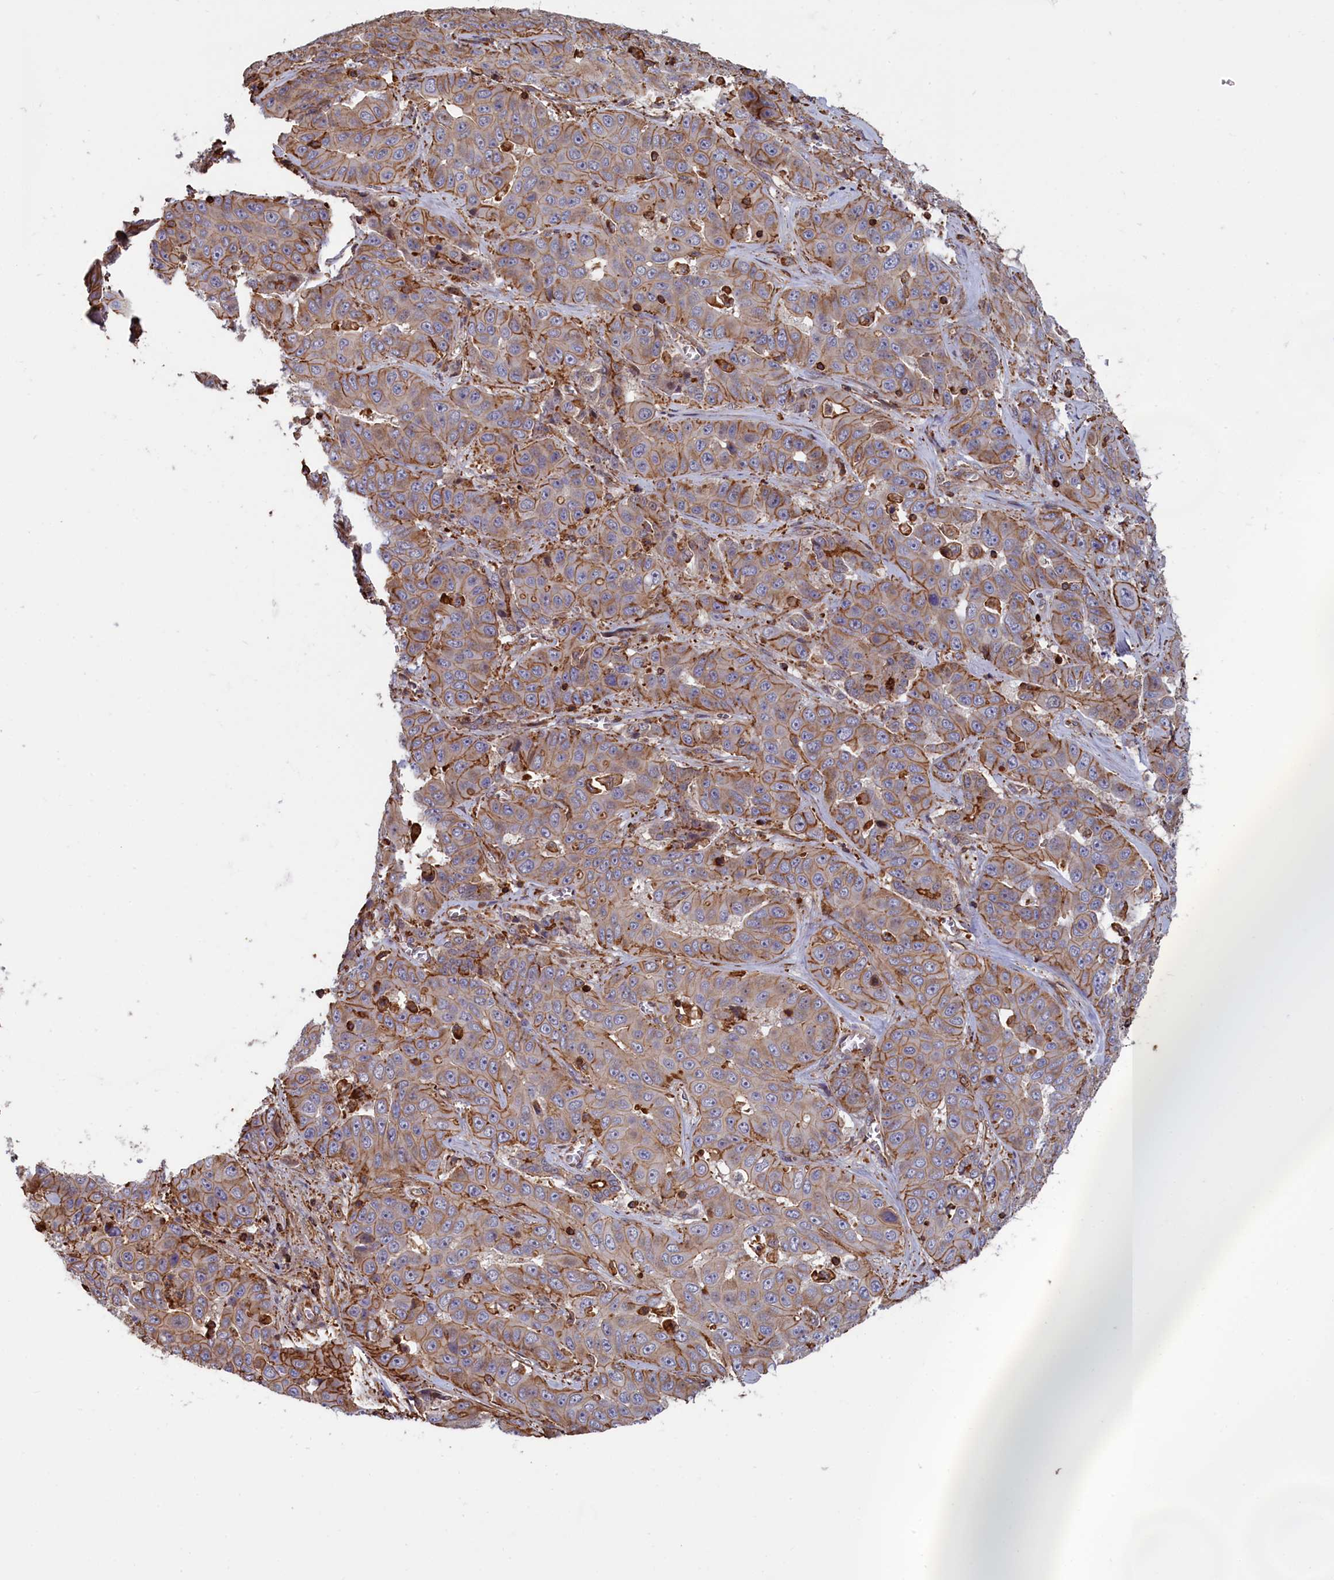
{"staining": {"intensity": "moderate", "quantity": "25%-75%", "location": "cytoplasmic/membranous"}, "tissue": "liver cancer", "cell_type": "Tumor cells", "image_type": "cancer", "snomed": [{"axis": "morphology", "description": "Cholangiocarcinoma"}, {"axis": "topography", "description": "Liver"}], "caption": "Approximately 25%-75% of tumor cells in liver cancer (cholangiocarcinoma) show moderate cytoplasmic/membranous protein staining as visualized by brown immunohistochemical staining.", "gene": "ANKRD27", "patient": {"sex": "female", "age": 52}}